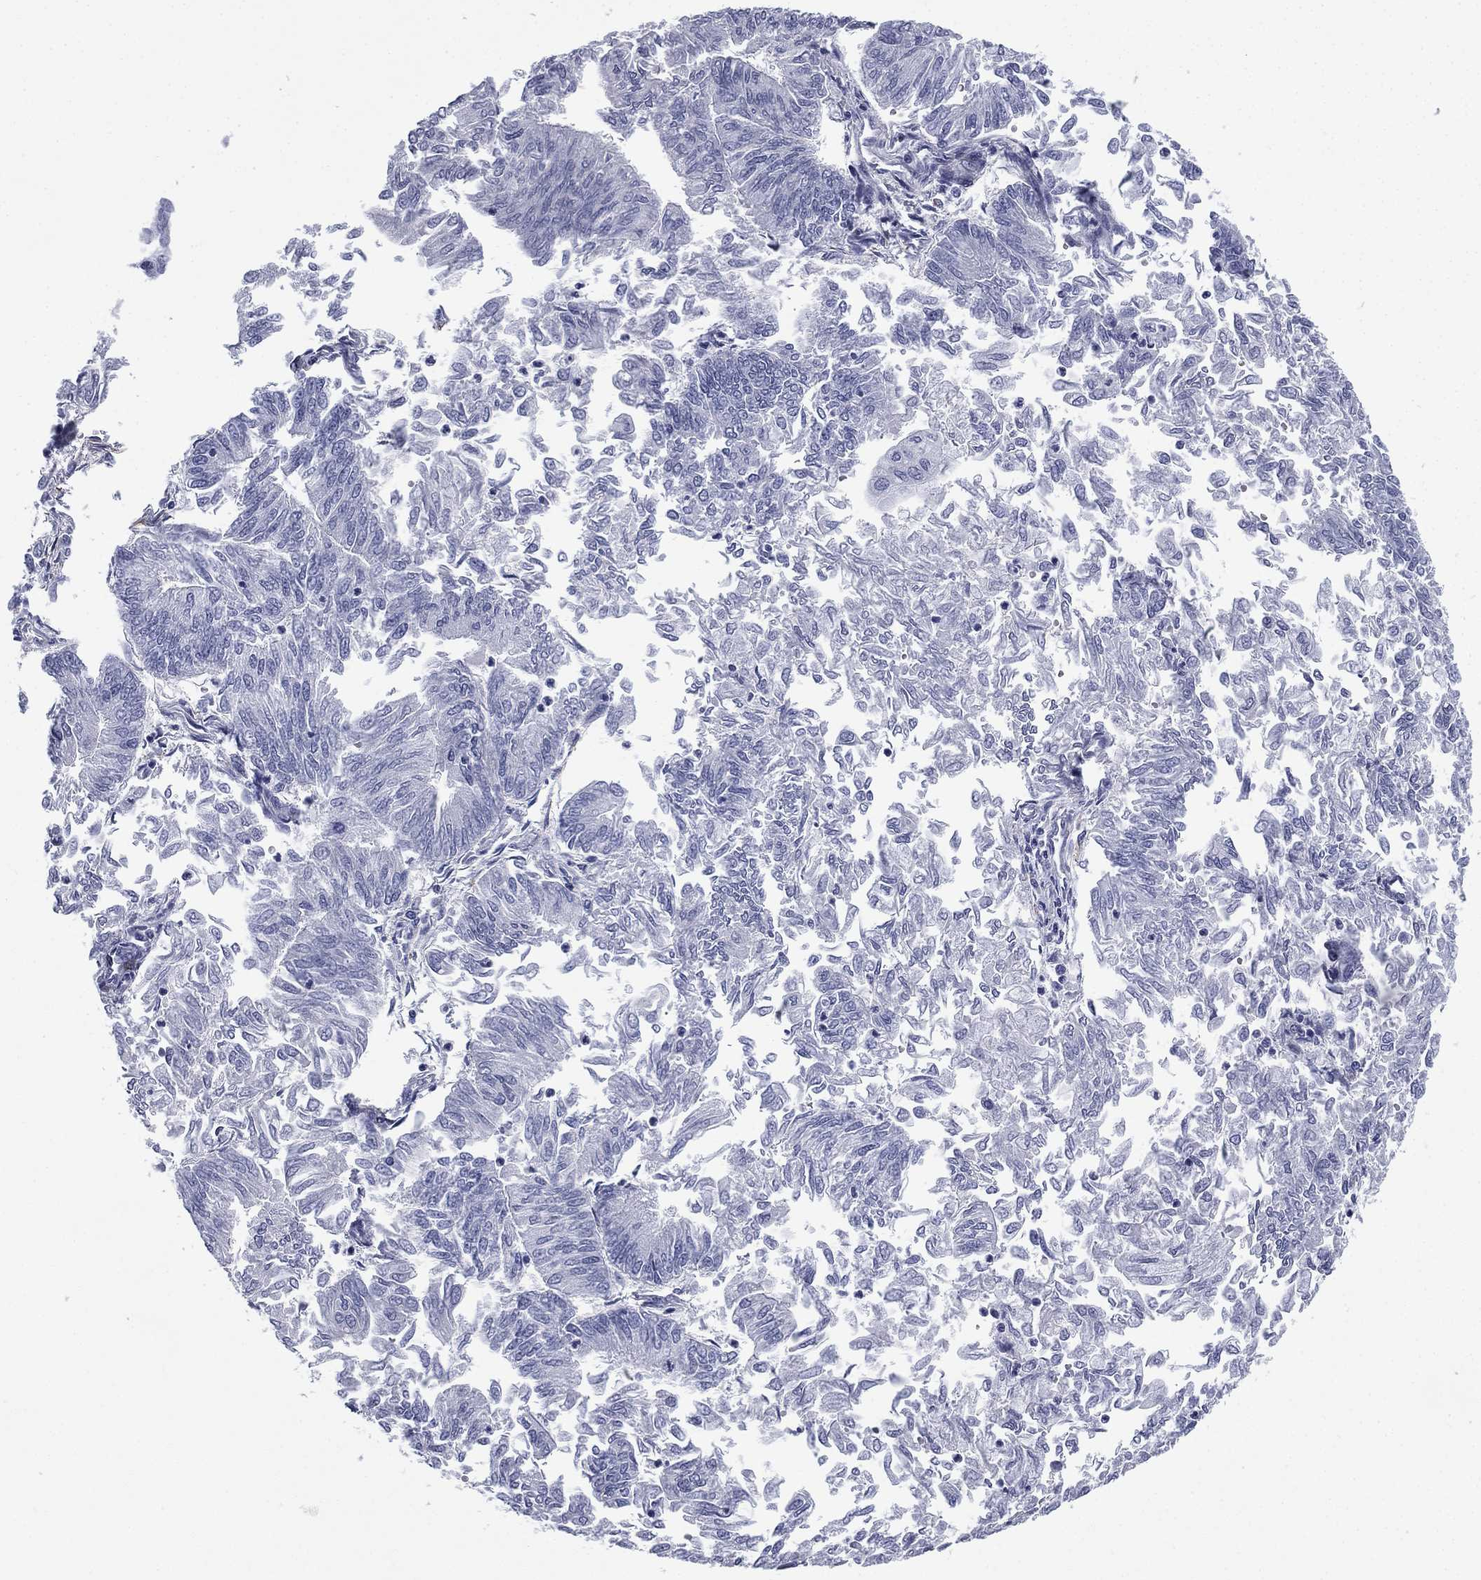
{"staining": {"intensity": "negative", "quantity": "none", "location": "none"}, "tissue": "endometrial cancer", "cell_type": "Tumor cells", "image_type": "cancer", "snomed": [{"axis": "morphology", "description": "Adenocarcinoma, NOS"}, {"axis": "topography", "description": "Endometrium"}], "caption": "Immunohistochemistry (IHC) image of neoplastic tissue: human endometrial cancer stained with DAB displays no significant protein positivity in tumor cells. (DAB (3,3'-diaminobenzidine) IHC with hematoxylin counter stain).", "gene": "CAVIN3", "patient": {"sex": "female", "age": 59}}